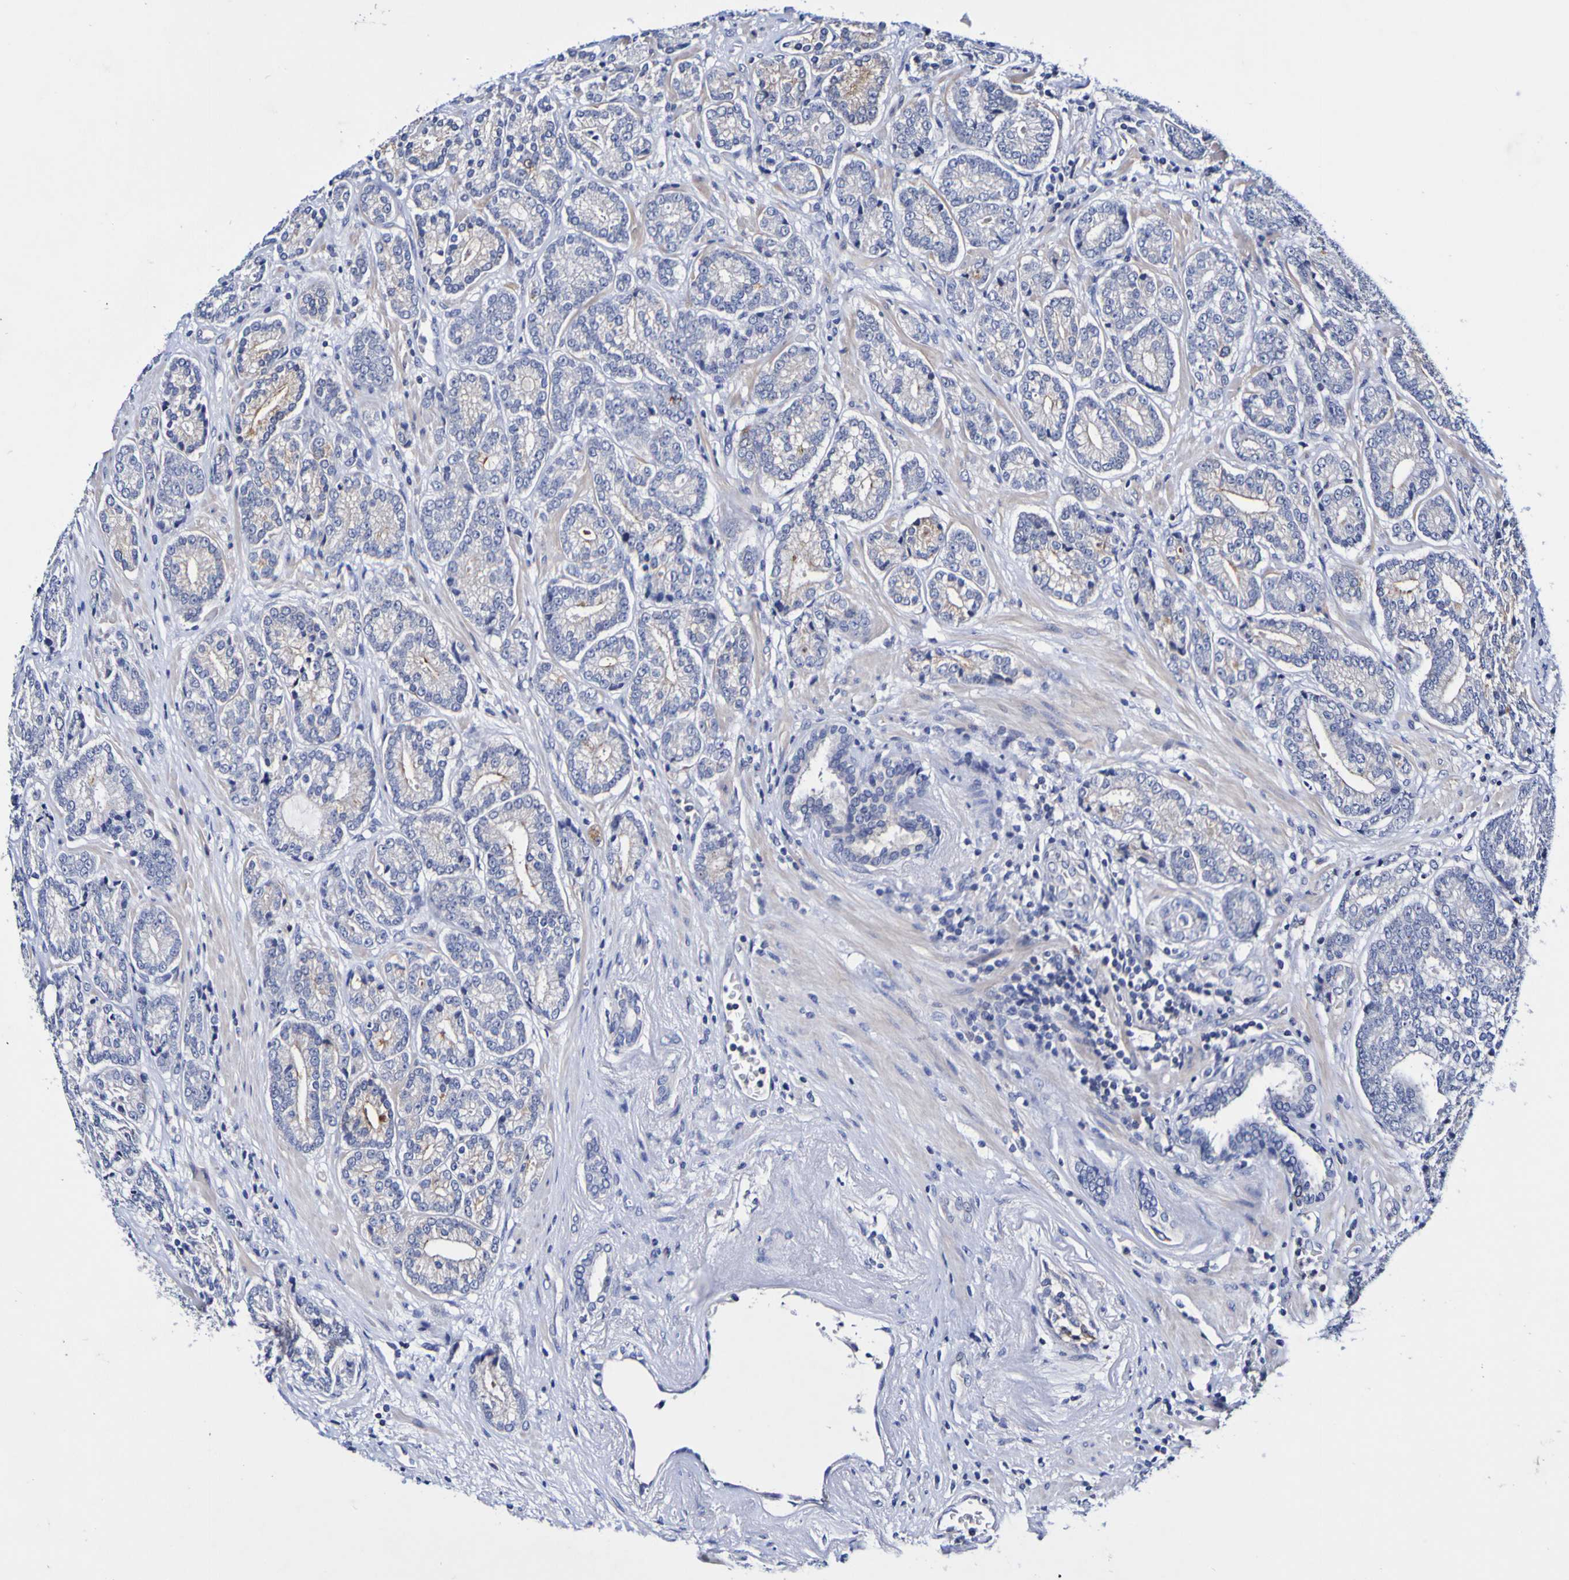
{"staining": {"intensity": "negative", "quantity": "none", "location": "none"}, "tissue": "prostate cancer", "cell_type": "Tumor cells", "image_type": "cancer", "snomed": [{"axis": "morphology", "description": "Adenocarcinoma, High grade"}, {"axis": "topography", "description": "Prostate"}], "caption": "Tumor cells are negative for brown protein staining in prostate cancer.", "gene": "ACVR1C", "patient": {"sex": "male", "age": 61}}